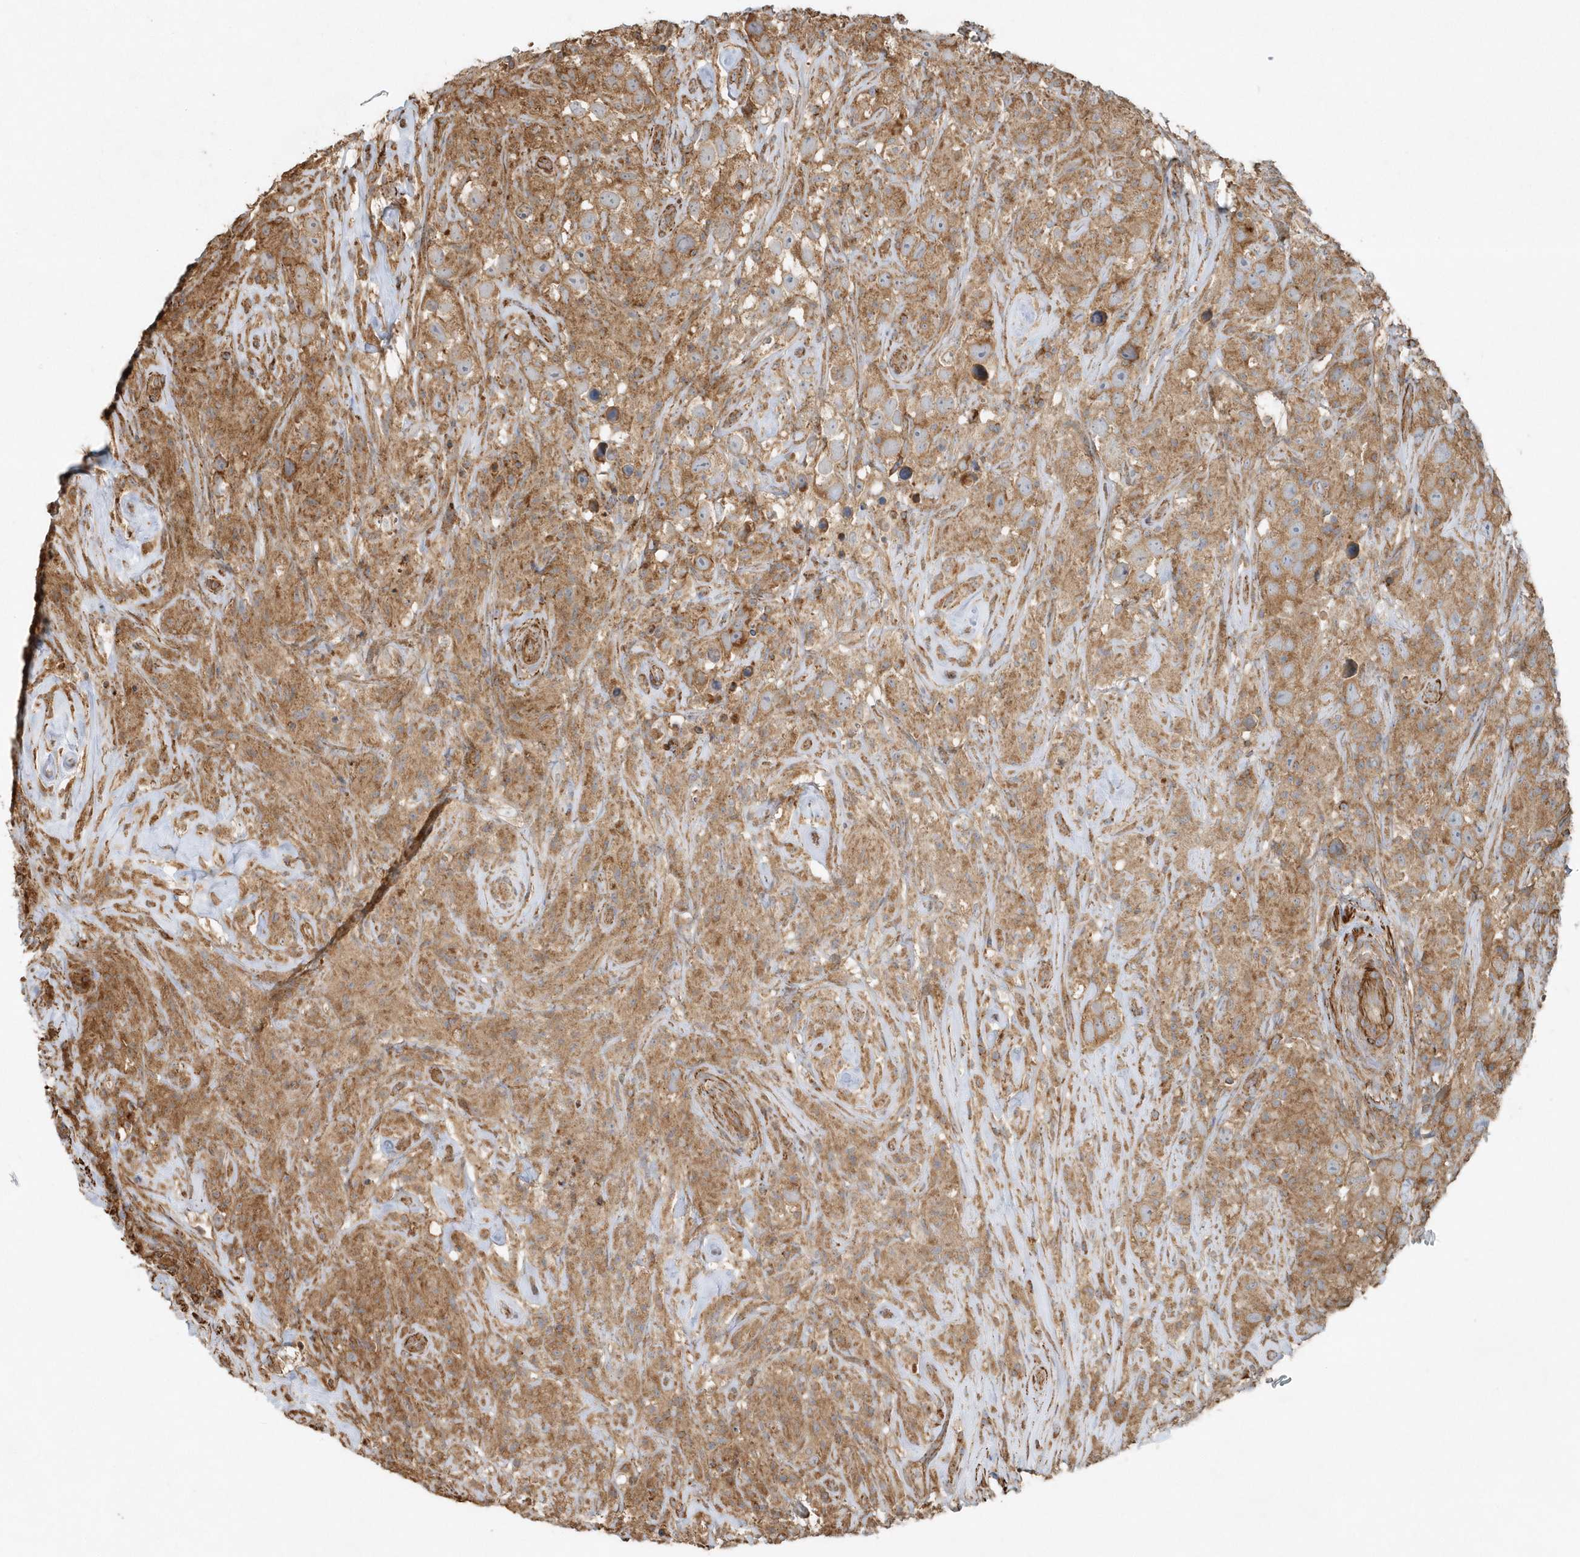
{"staining": {"intensity": "moderate", "quantity": ">75%", "location": "cytoplasmic/membranous"}, "tissue": "testis cancer", "cell_type": "Tumor cells", "image_type": "cancer", "snomed": [{"axis": "morphology", "description": "Seminoma, NOS"}, {"axis": "topography", "description": "Testis"}], "caption": "Moderate cytoplasmic/membranous staining for a protein is present in about >75% of tumor cells of testis cancer (seminoma) using immunohistochemistry (IHC).", "gene": "MMUT", "patient": {"sex": "male", "age": 49}}